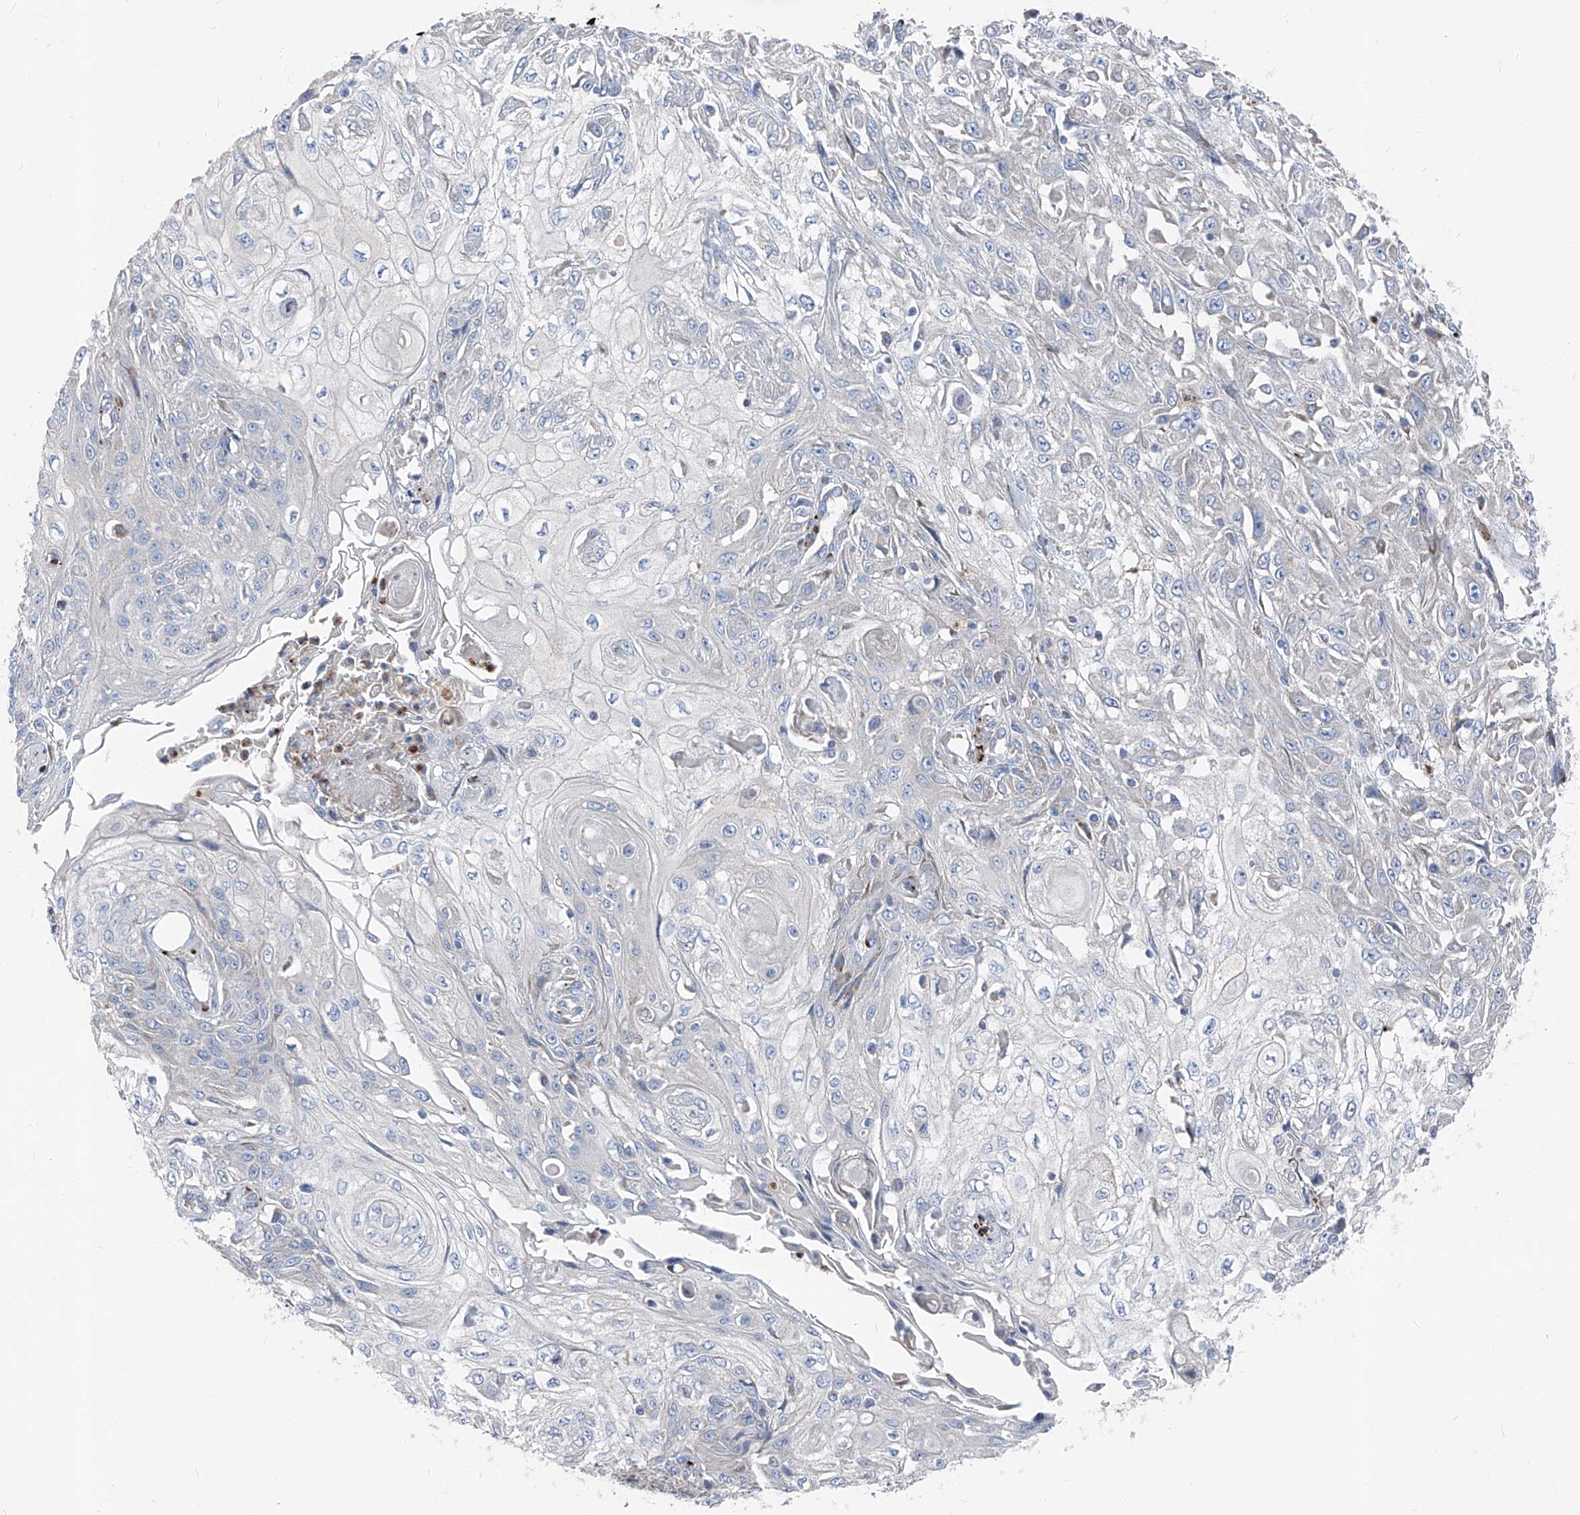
{"staining": {"intensity": "negative", "quantity": "none", "location": "none"}, "tissue": "skin cancer", "cell_type": "Tumor cells", "image_type": "cancer", "snomed": [{"axis": "morphology", "description": "Squamous cell carcinoma, NOS"}, {"axis": "morphology", "description": "Squamous cell carcinoma, metastatic, NOS"}, {"axis": "topography", "description": "Skin"}, {"axis": "topography", "description": "Lymph node"}], "caption": "Skin cancer was stained to show a protein in brown. There is no significant staining in tumor cells.", "gene": "IFI27", "patient": {"sex": "male", "age": 75}}